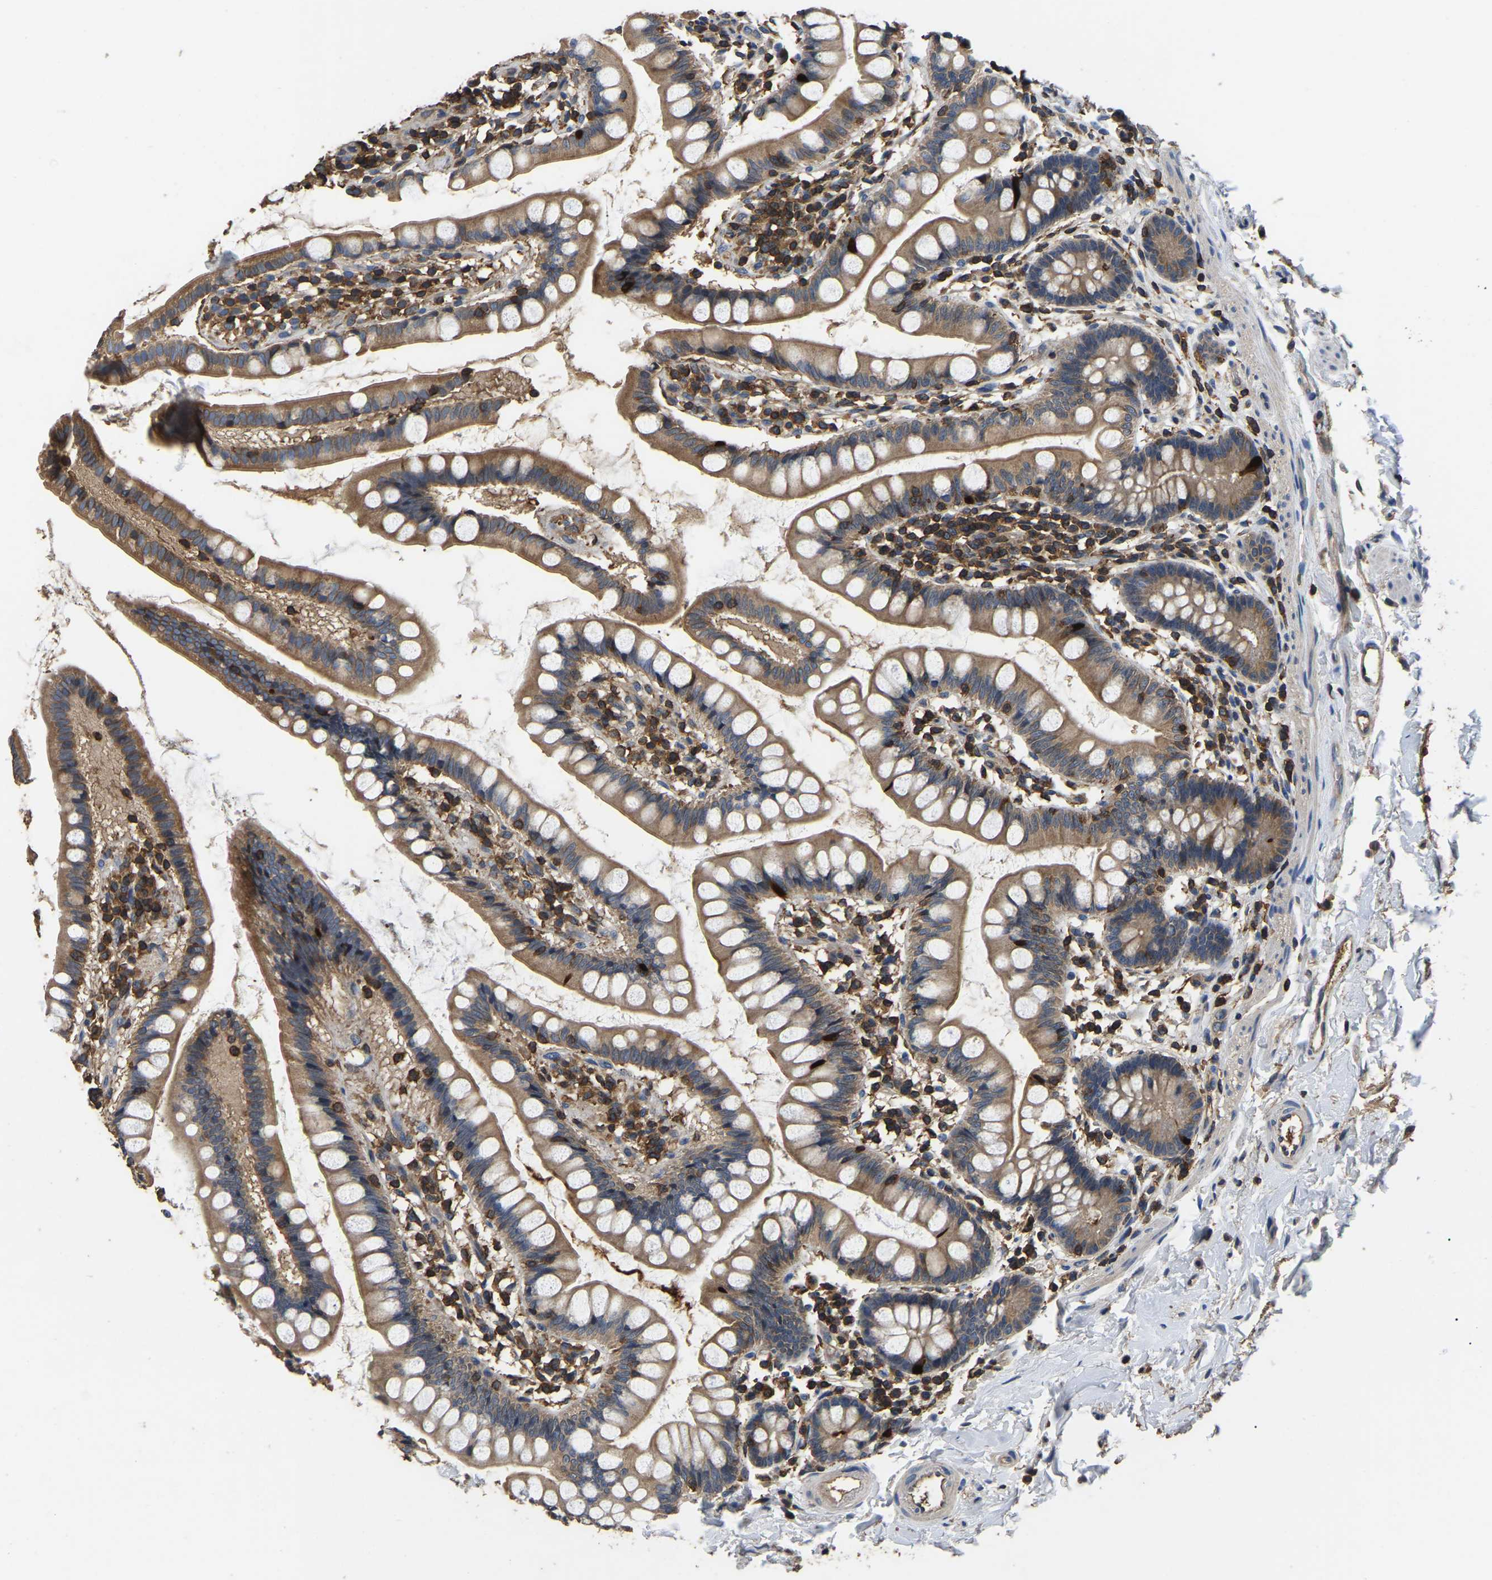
{"staining": {"intensity": "moderate", "quantity": ">75%", "location": "cytoplasmic/membranous"}, "tissue": "small intestine", "cell_type": "Glandular cells", "image_type": "normal", "snomed": [{"axis": "morphology", "description": "Normal tissue, NOS"}, {"axis": "topography", "description": "Small intestine"}], "caption": "Immunohistochemical staining of unremarkable small intestine demonstrates >75% levels of moderate cytoplasmic/membranous protein positivity in about >75% of glandular cells.", "gene": "SMPD2", "patient": {"sex": "female", "age": 84}}